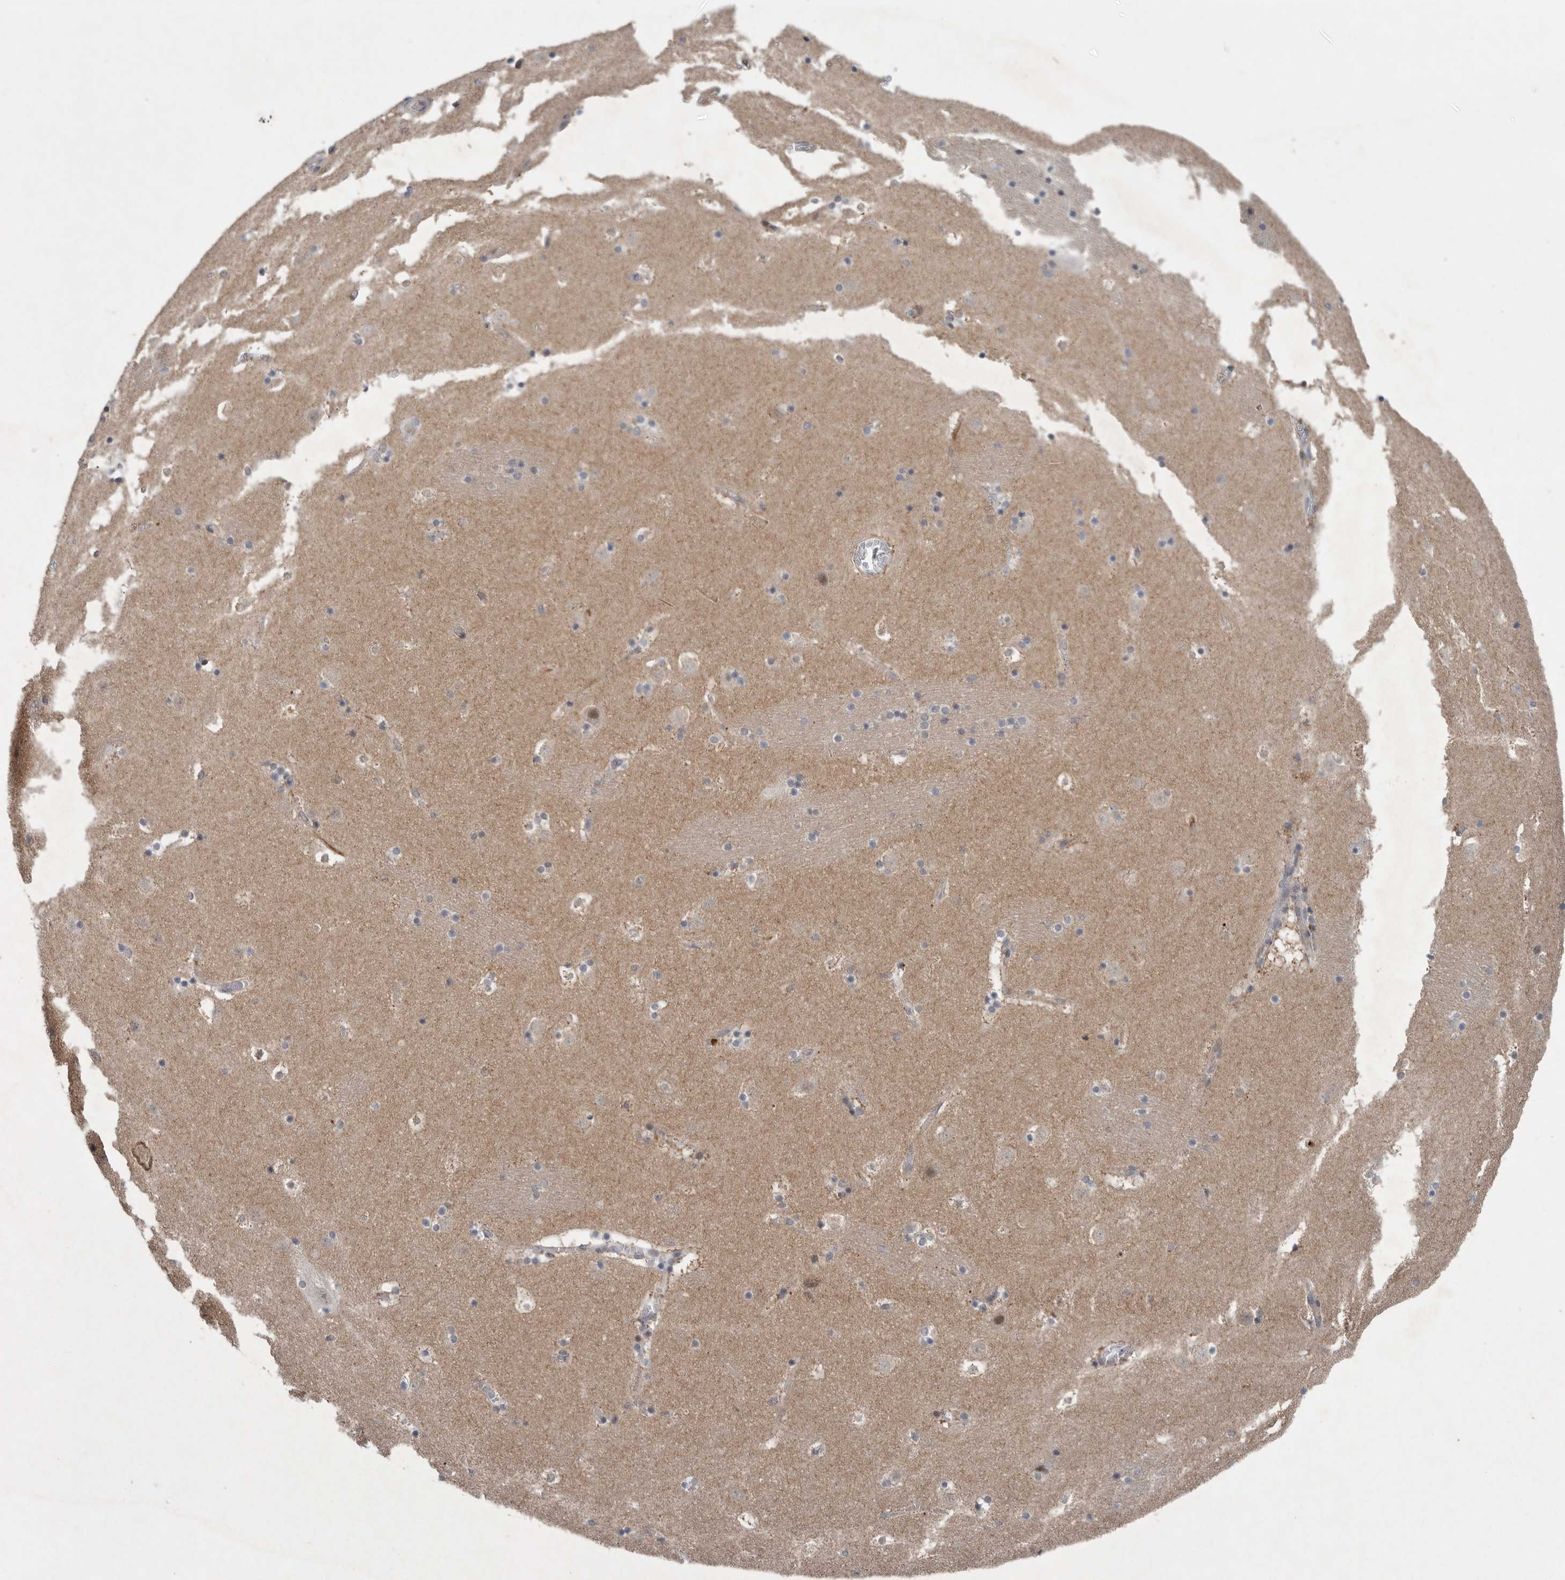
{"staining": {"intensity": "weak", "quantity": "25%-75%", "location": "cytoplasmic/membranous"}, "tissue": "caudate", "cell_type": "Glial cells", "image_type": "normal", "snomed": [{"axis": "morphology", "description": "Normal tissue, NOS"}, {"axis": "topography", "description": "Lateral ventricle wall"}], "caption": "Protein expression analysis of normal human caudate reveals weak cytoplasmic/membranous positivity in approximately 25%-75% of glial cells.", "gene": "SCP2", "patient": {"sex": "male", "age": 45}}